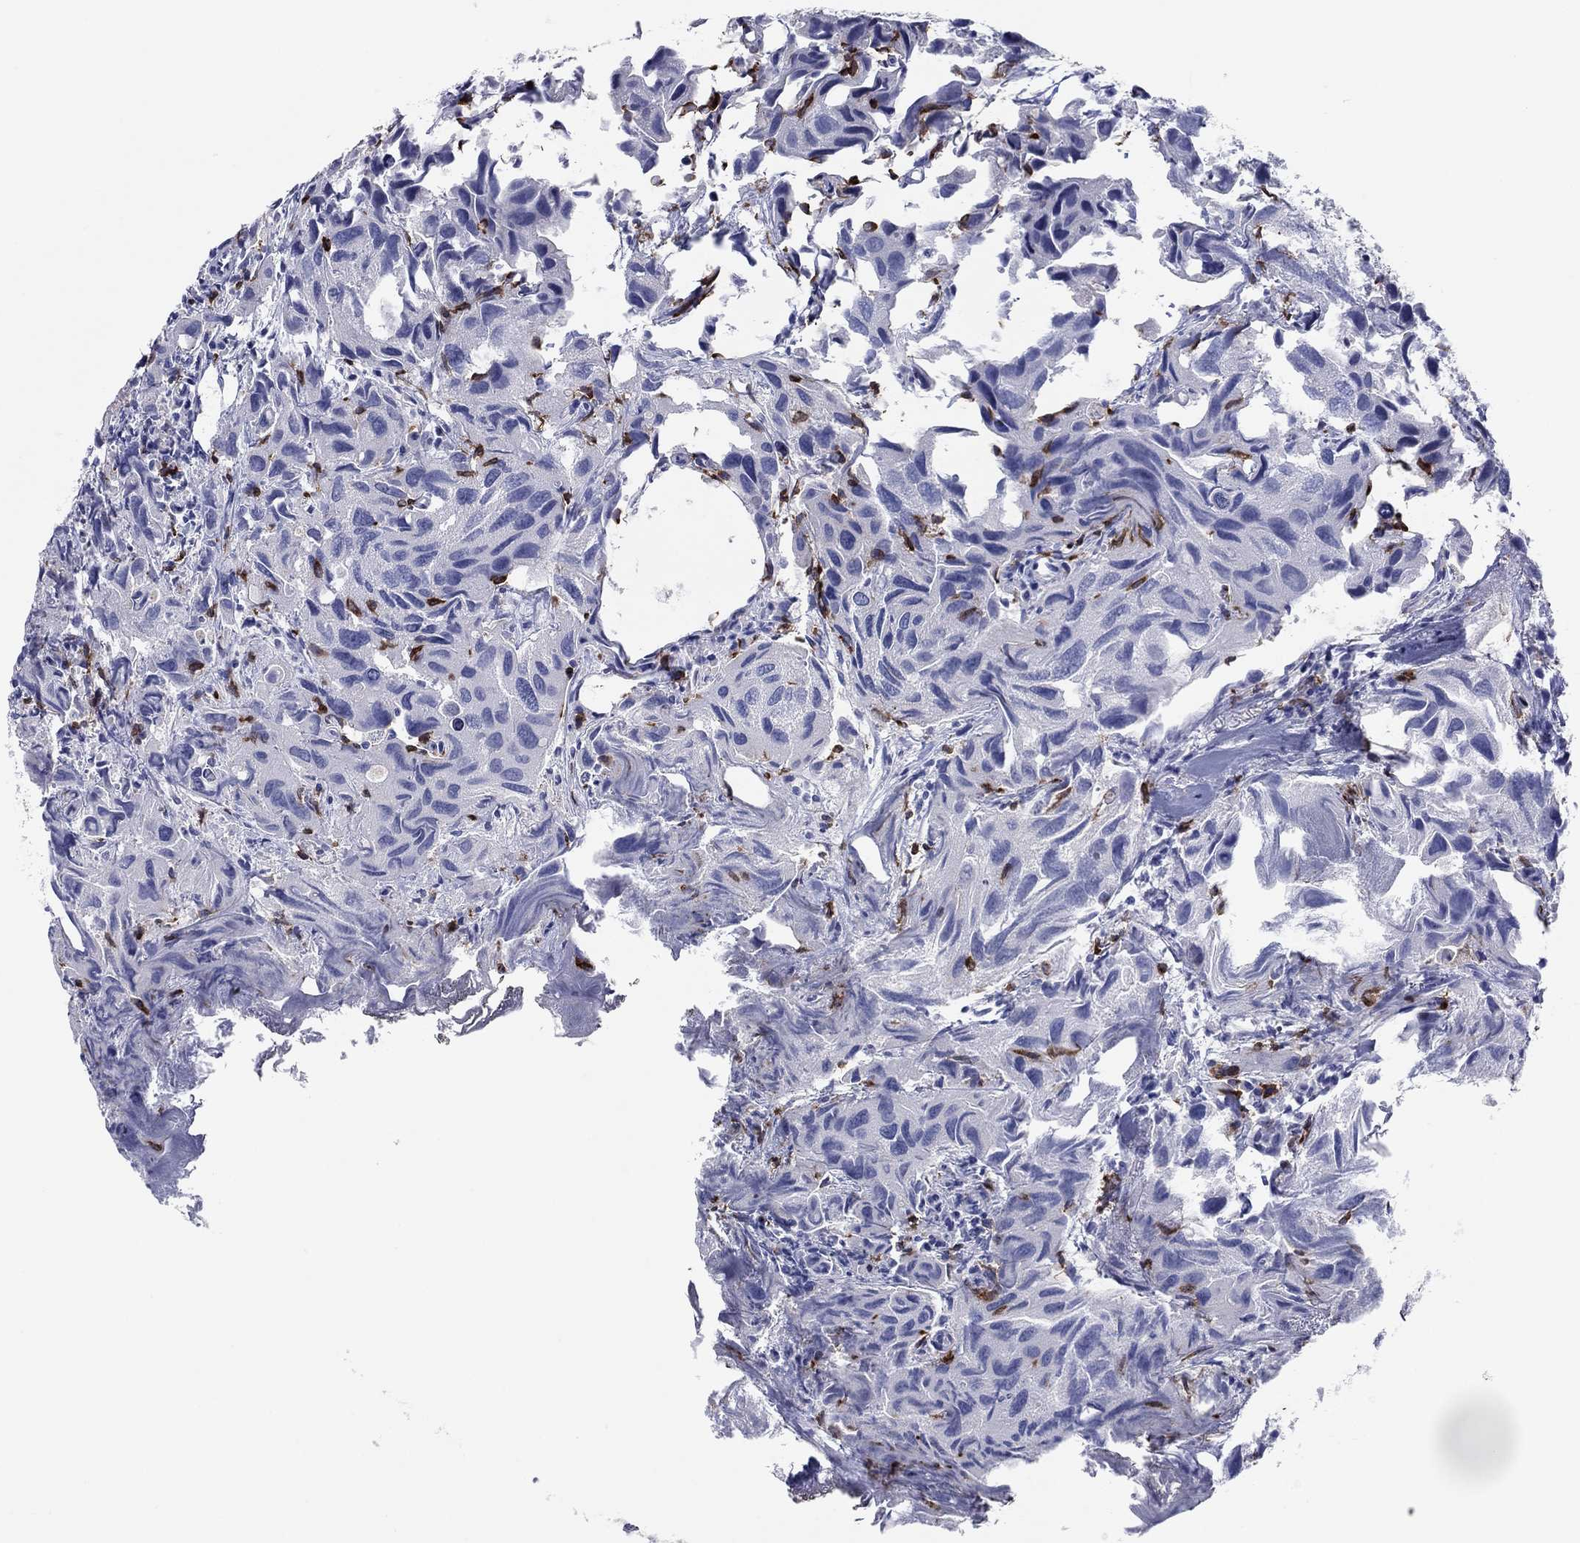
{"staining": {"intensity": "negative", "quantity": "none", "location": "none"}, "tissue": "urothelial cancer", "cell_type": "Tumor cells", "image_type": "cancer", "snomed": [{"axis": "morphology", "description": "Urothelial carcinoma, High grade"}, {"axis": "topography", "description": "Urinary bladder"}], "caption": "Urothelial cancer was stained to show a protein in brown. There is no significant positivity in tumor cells.", "gene": "ITGAE", "patient": {"sex": "male", "age": 79}}